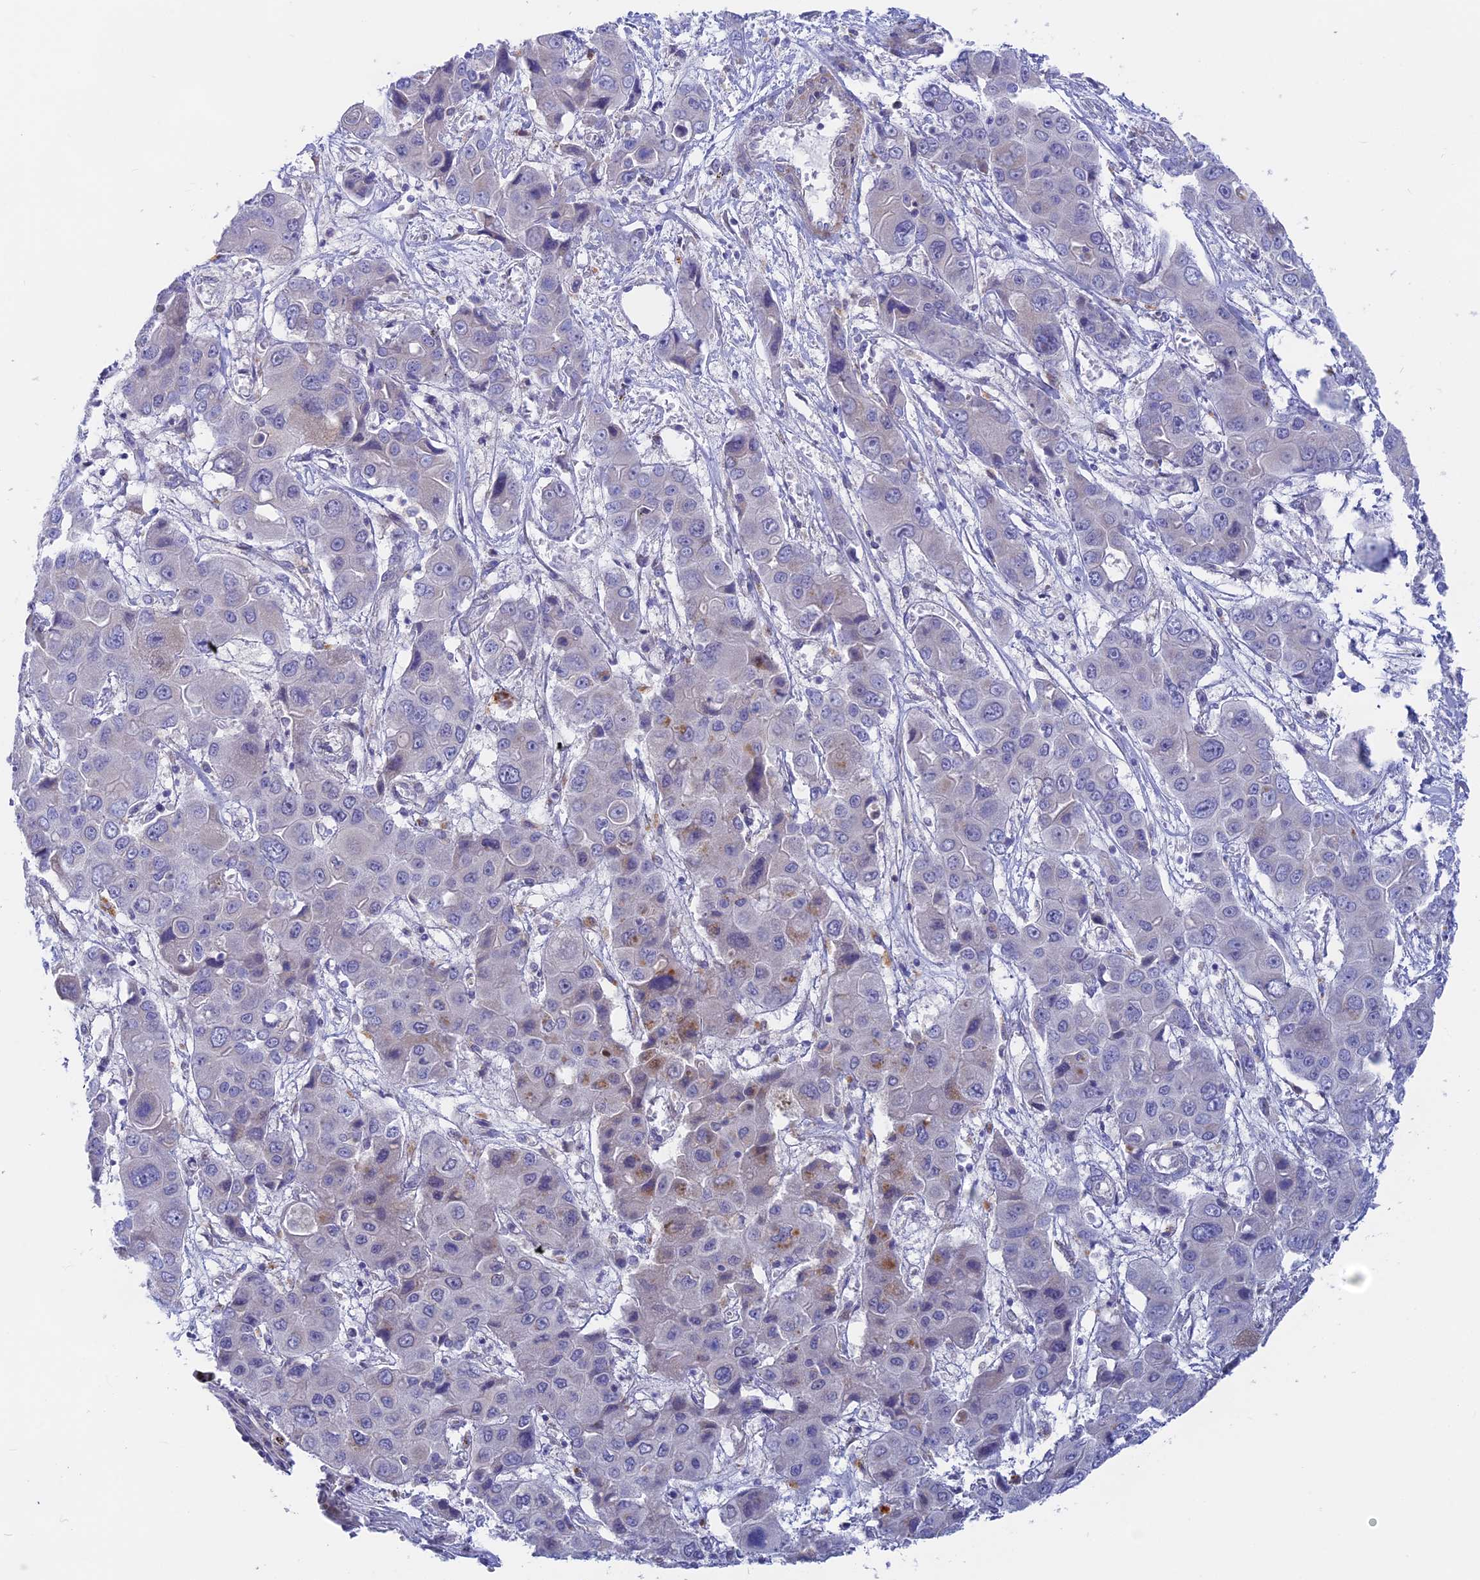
{"staining": {"intensity": "negative", "quantity": "none", "location": "none"}, "tissue": "liver cancer", "cell_type": "Tumor cells", "image_type": "cancer", "snomed": [{"axis": "morphology", "description": "Cholangiocarcinoma"}, {"axis": "topography", "description": "Liver"}], "caption": "The immunohistochemistry micrograph has no significant positivity in tumor cells of liver cancer (cholangiocarcinoma) tissue.", "gene": "GLB1L", "patient": {"sex": "male", "age": 67}}